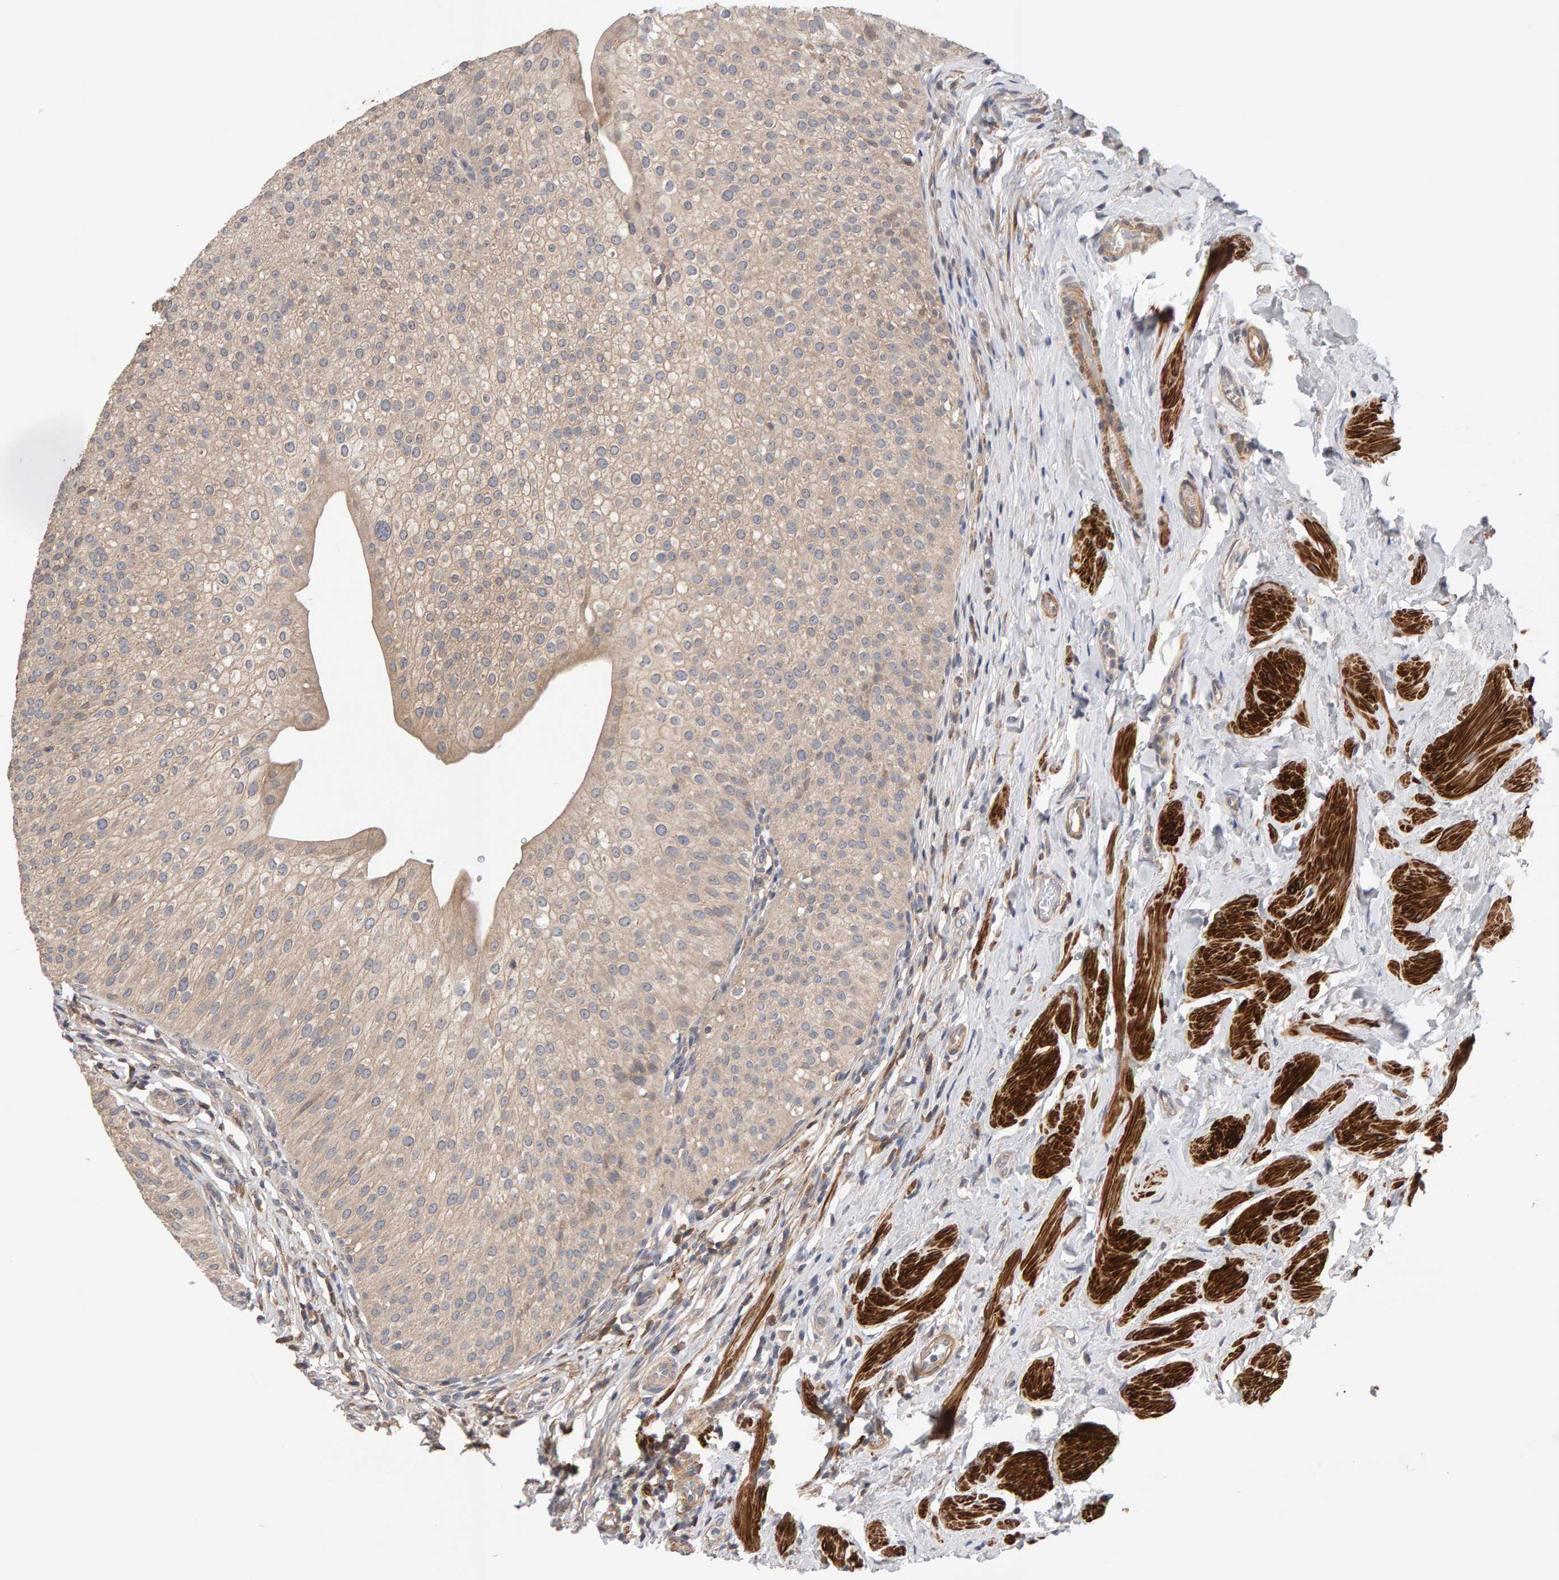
{"staining": {"intensity": "weak", "quantity": ">75%", "location": "cytoplasmic/membranous"}, "tissue": "urothelial cancer", "cell_type": "Tumor cells", "image_type": "cancer", "snomed": [{"axis": "morphology", "description": "Normal tissue, NOS"}, {"axis": "morphology", "description": "Urothelial carcinoma, Low grade"}, {"axis": "topography", "description": "Smooth muscle"}, {"axis": "topography", "description": "Urinary bladder"}], "caption": "An image of urothelial cancer stained for a protein displays weak cytoplasmic/membranous brown staining in tumor cells.", "gene": "RNF19A", "patient": {"sex": "male", "age": 60}}